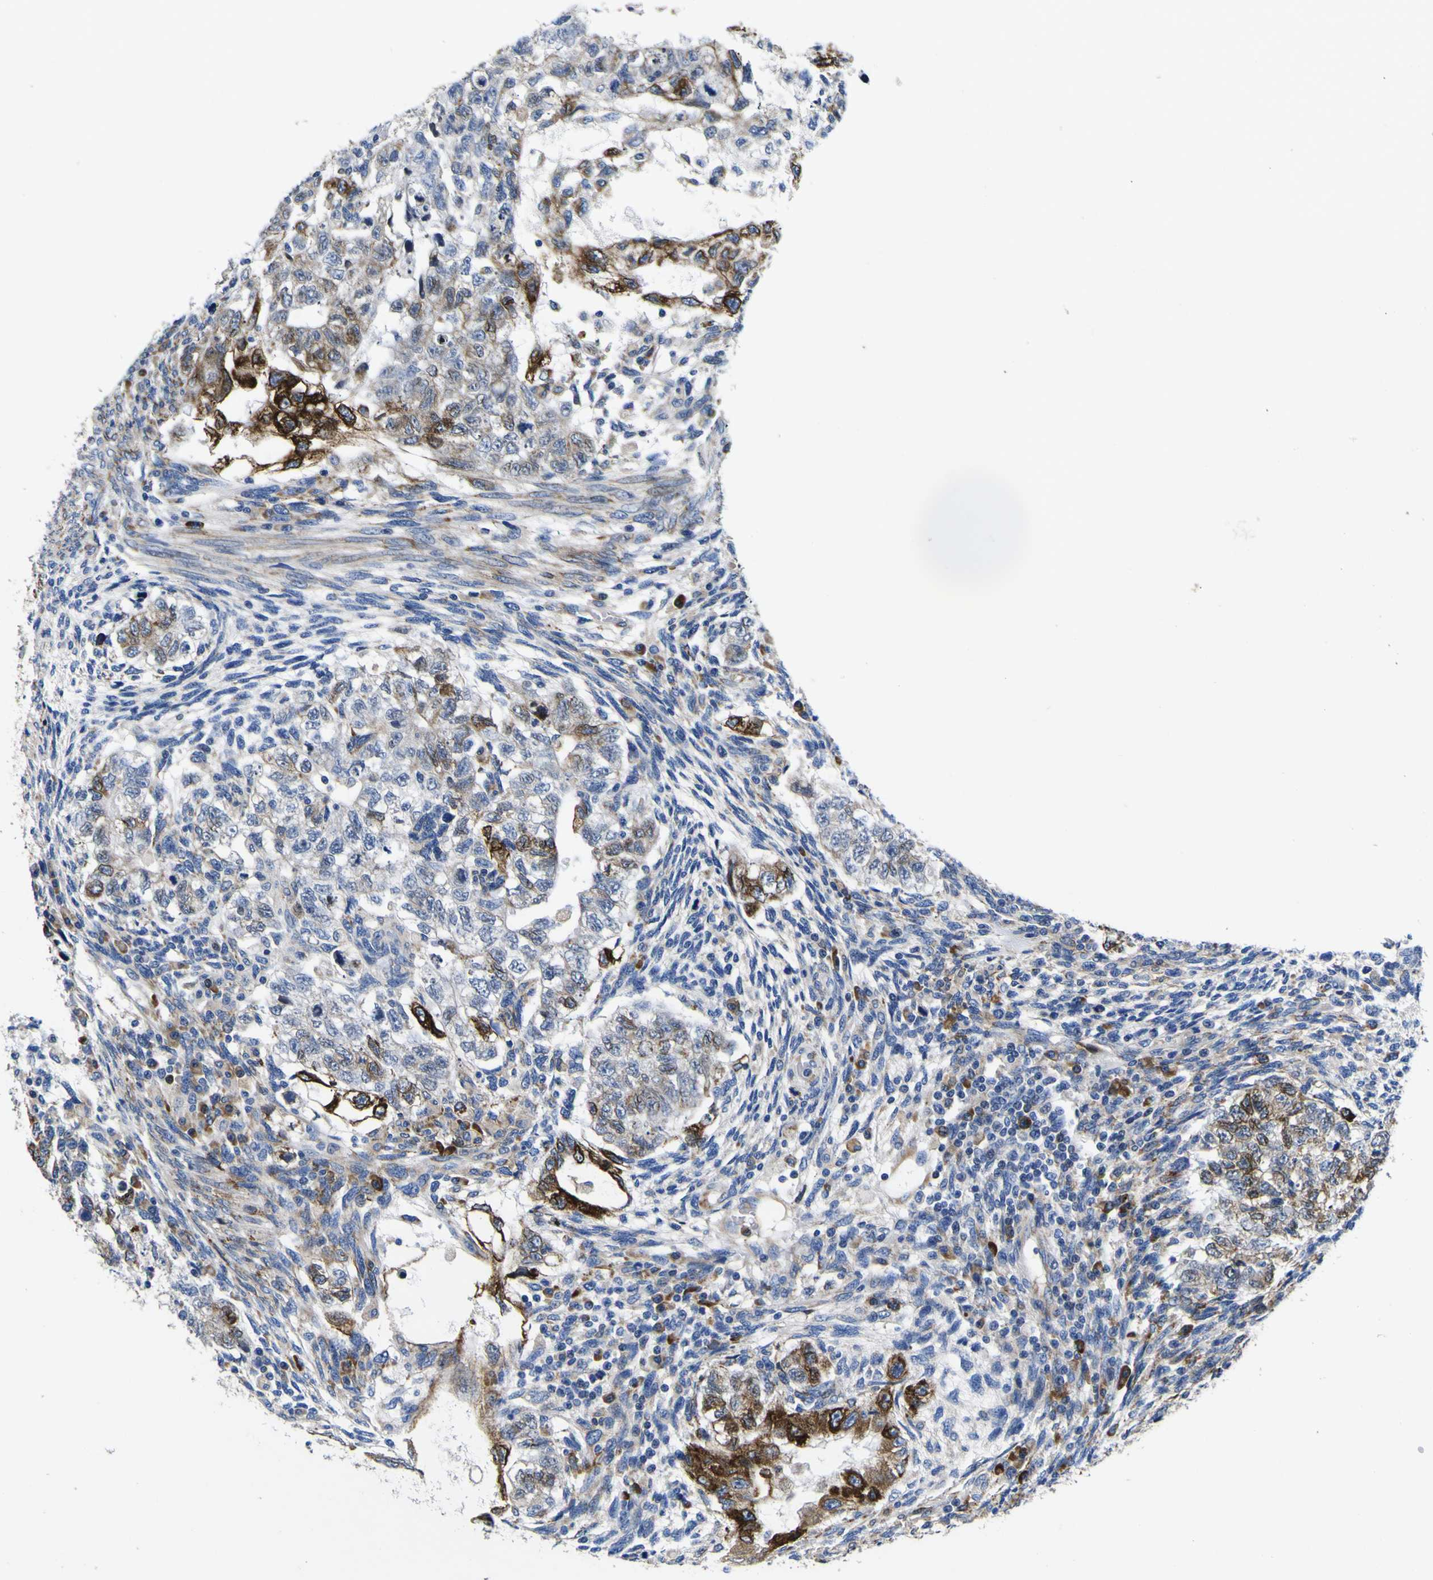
{"staining": {"intensity": "strong", "quantity": "25%-75%", "location": "cytoplasmic/membranous"}, "tissue": "testis cancer", "cell_type": "Tumor cells", "image_type": "cancer", "snomed": [{"axis": "morphology", "description": "Normal tissue, NOS"}, {"axis": "morphology", "description": "Carcinoma, Embryonal, NOS"}, {"axis": "topography", "description": "Testis"}], "caption": "IHC staining of testis cancer (embryonal carcinoma), which shows high levels of strong cytoplasmic/membranous positivity in about 25%-75% of tumor cells indicating strong cytoplasmic/membranous protein staining. The staining was performed using DAB (brown) for protein detection and nuclei were counterstained in hematoxylin (blue).", "gene": "SCD", "patient": {"sex": "male", "age": 36}}